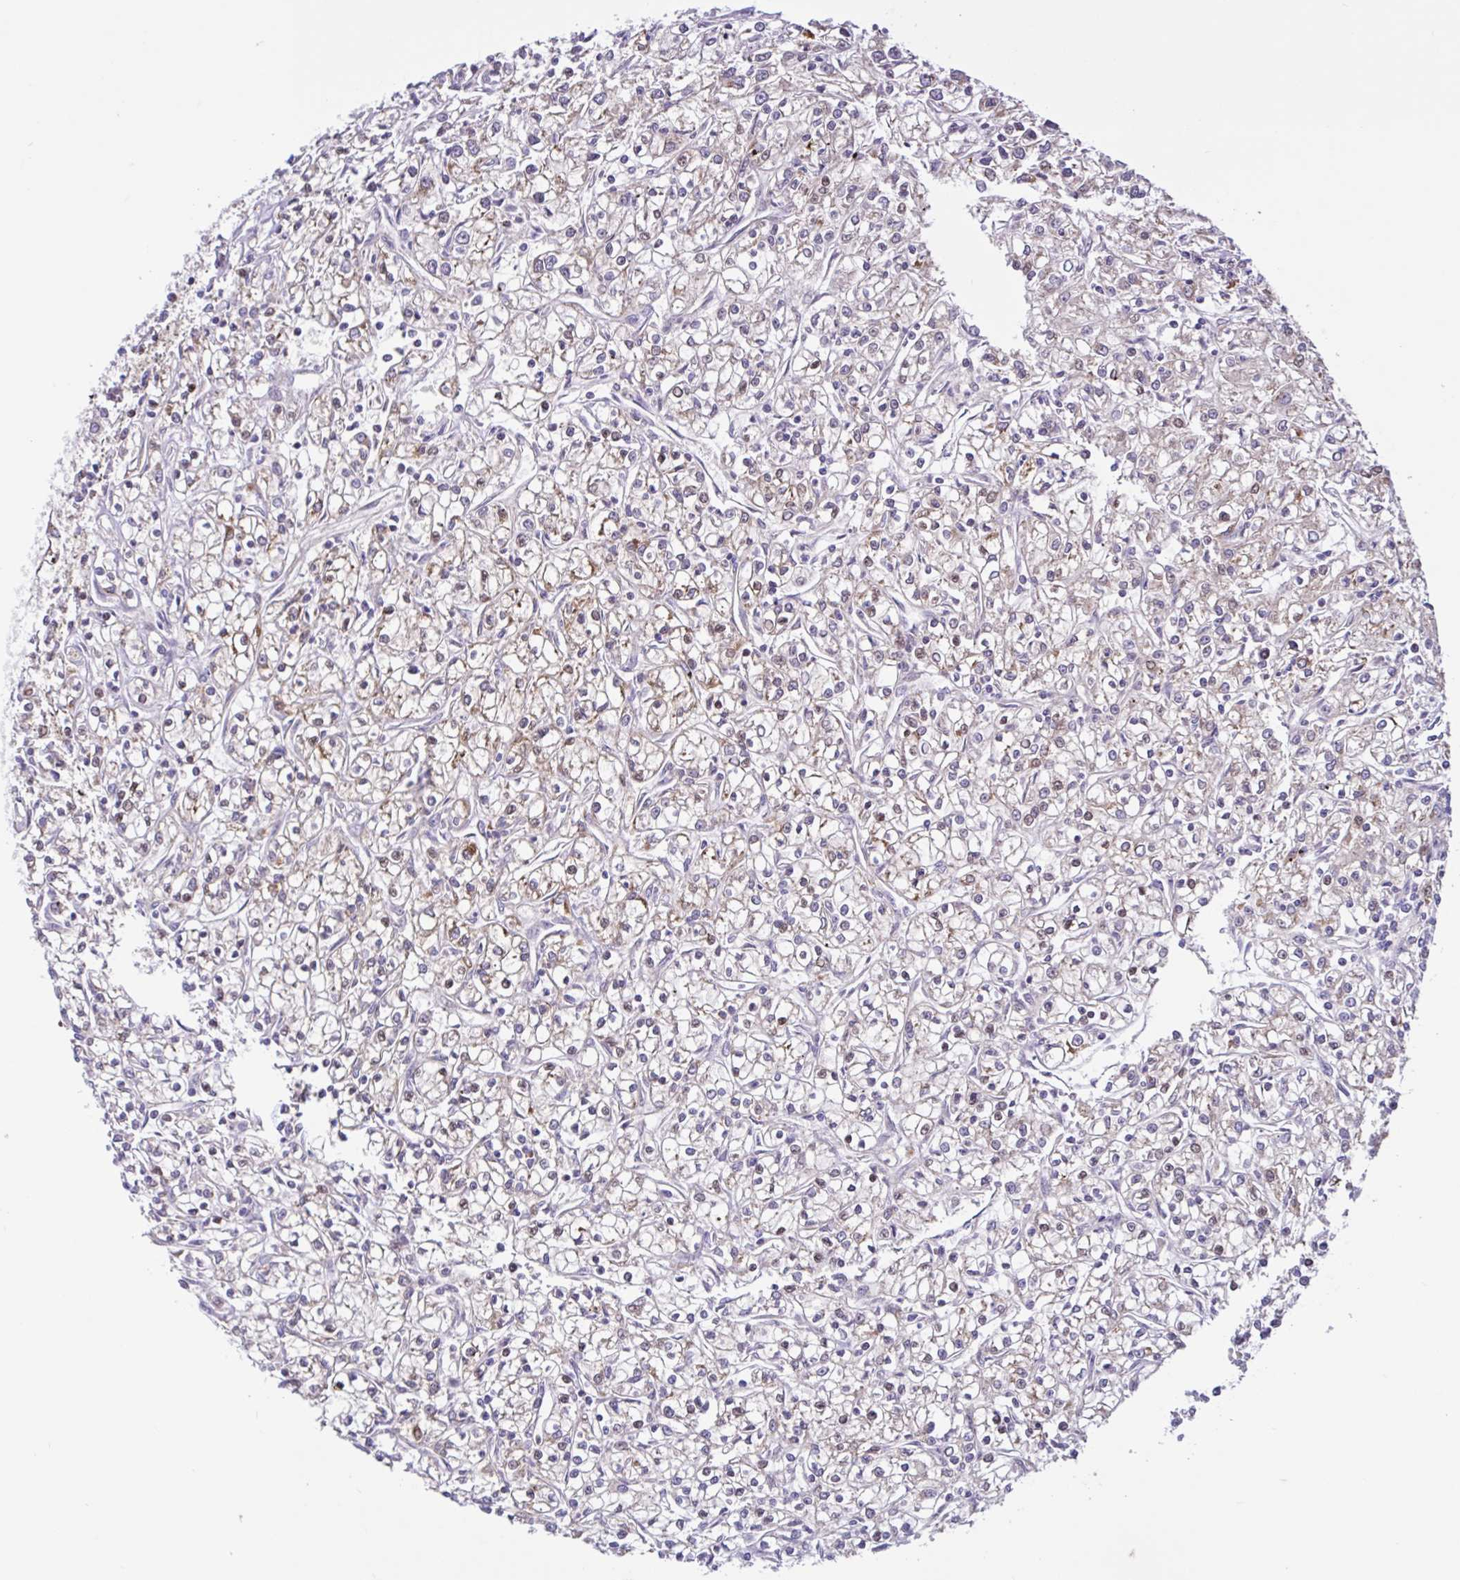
{"staining": {"intensity": "weak", "quantity": "25%-75%", "location": "cytoplasmic/membranous"}, "tissue": "renal cancer", "cell_type": "Tumor cells", "image_type": "cancer", "snomed": [{"axis": "morphology", "description": "Adenocarcinoma, NOS"}, {"axis": "topography", "description": "Kidney"}], "caption": "Immunohistochemistry (IHC) (DAB) staining of human renal adenocarcinoma demonstrates weak cytoplasmic/membranous protein positivity in about 25%-75% of tumor cells.", "gene": "NTPCR", "patient": {"sex": "female", "age": 59}}